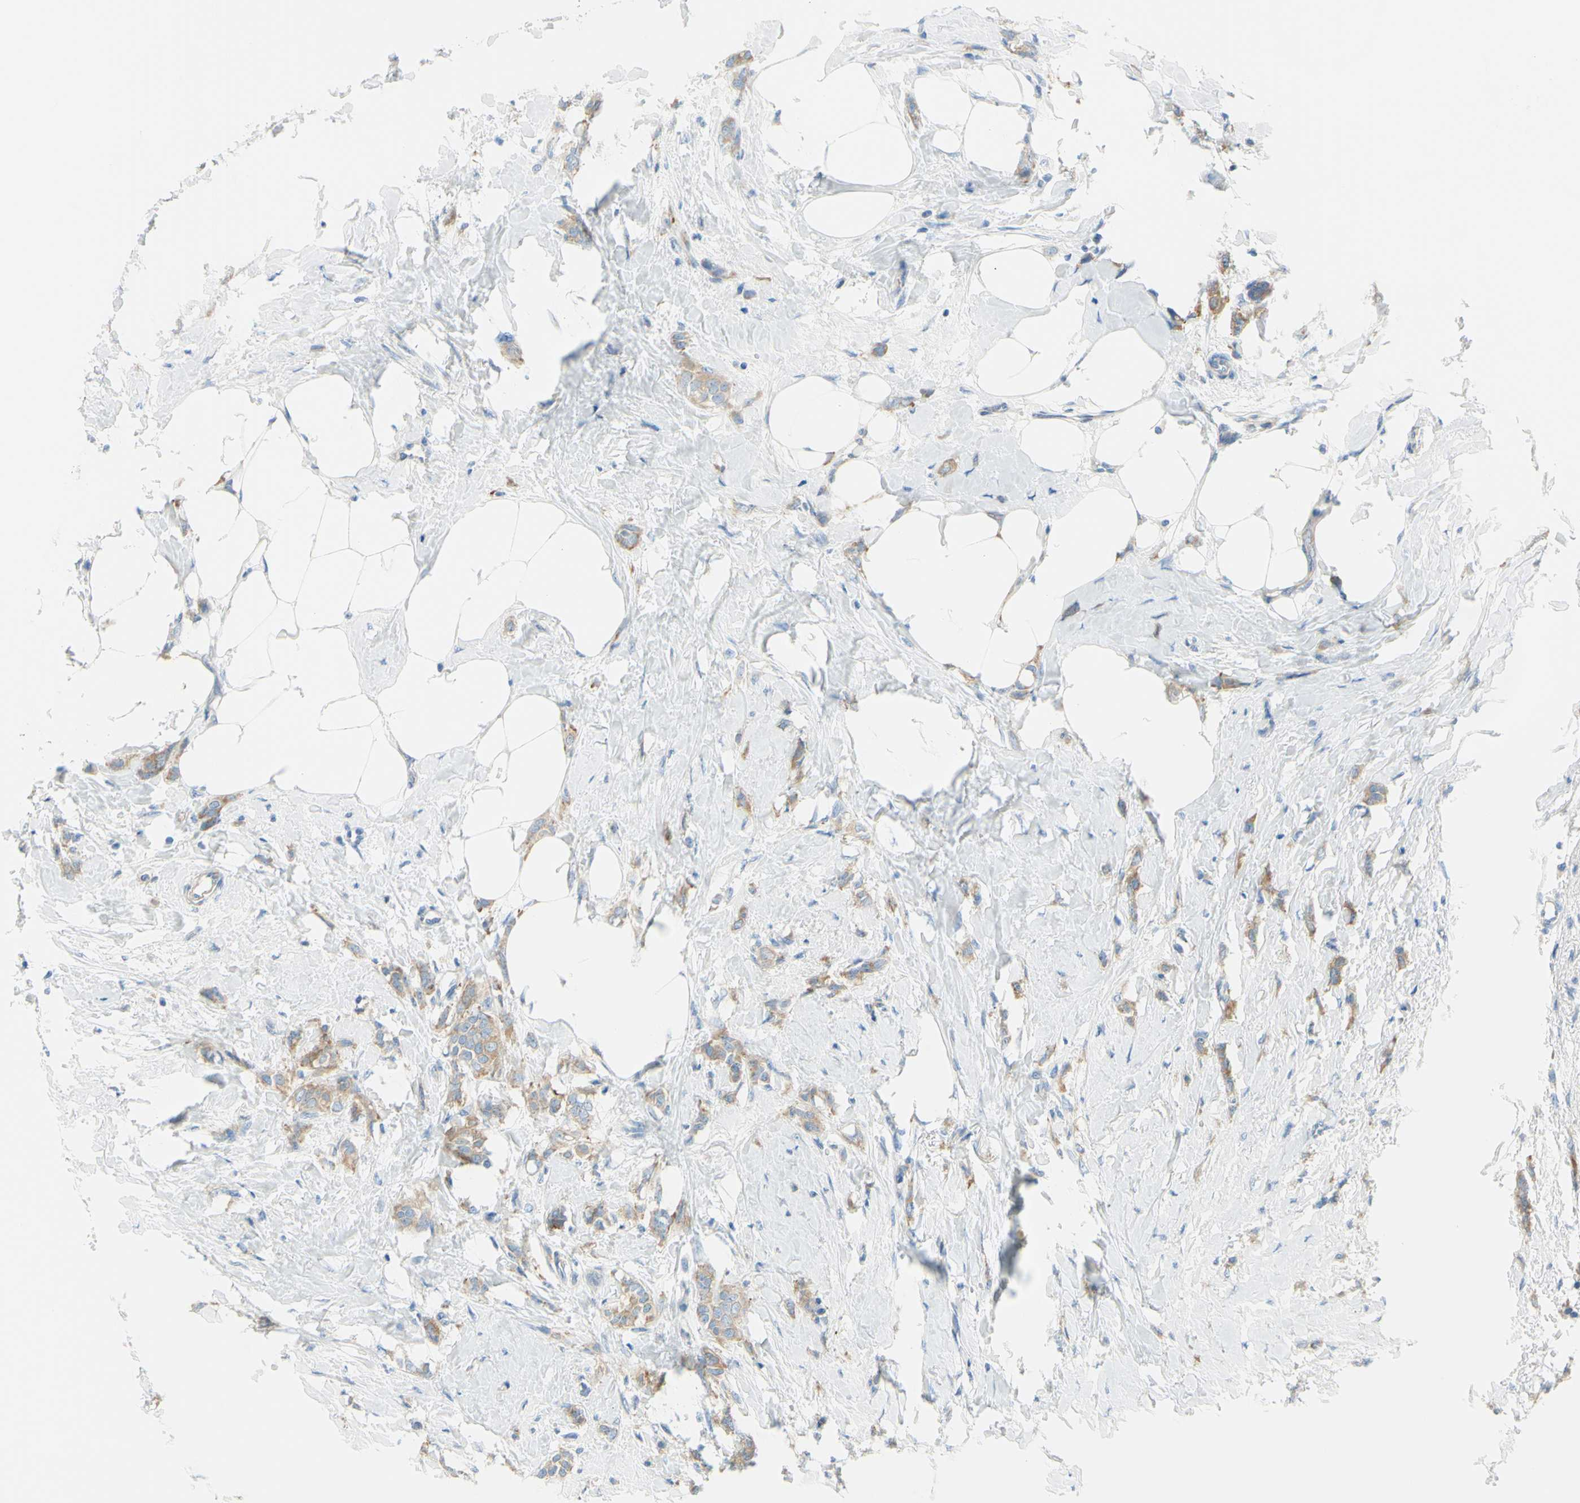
{"staining": {"intensity": "moderate", "quantity": ">75%", "location": "cytoplasmic/membranous"}, "tissue": "breast cancer", "cell_type": "Tumor cells", "image_type": "cancer", "snomed": [{"axis": "morphology", "description": "Lobular carcinoma, in situ"}, {"axis": "morphology", "description": "Lobular carcinoma"}, {"axis": "topography", "description": "Breast"}], "caption": "Immunohistochemistry of breast lobular carcinoma demonstrates medium levels of moderate cytoplasmic/membranous positivity in about >75% of tumor cells.", "gene": "FRMD4B", "patient": {"sex": "female", "age": 41}}